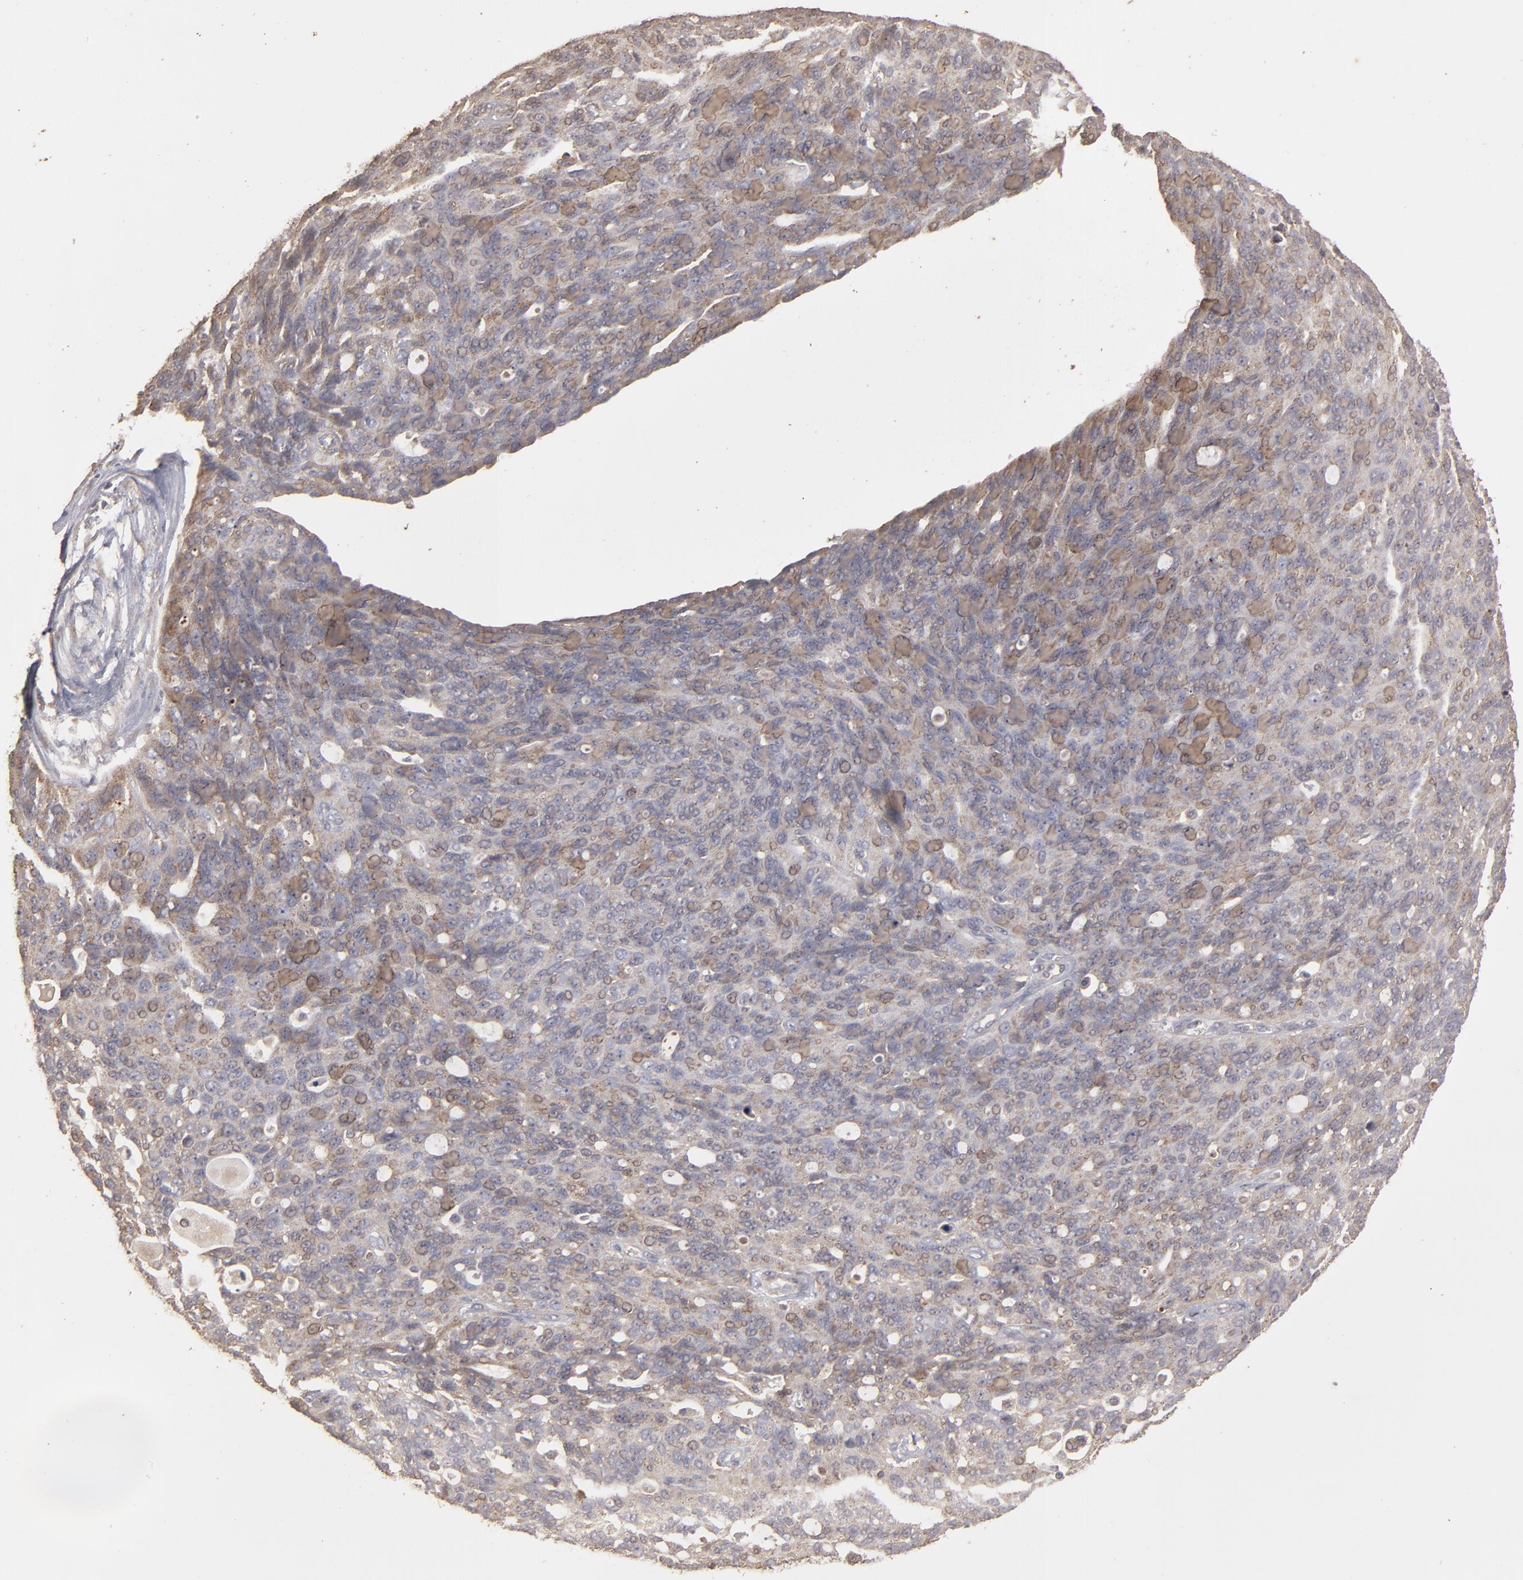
{"staining": {"intensity": "weak", "quantity": ">75%", "location": "cytoplasmic/membranous"}, "tissue": "ovarian cancer", "cell_type": "Tumor cells", "image_type": "cancer", "snomed": [{"axis": "morphology", "description": "Carcinoma, endometroid"}, {"axis": "topography", "description": "Ovary"}], "caption": "High-magnification brightfield microscopy of ovarian cancer (endometroid carcinoma) stained with DAB (brown) and counterstained with hematoxylin (blue). tumor cells exhibit weak cytoplasmic/membranous expression is appreciated in about>75% of cells.", "gene": "MMP2", "patient": {"sex": "female", "age": 60}}